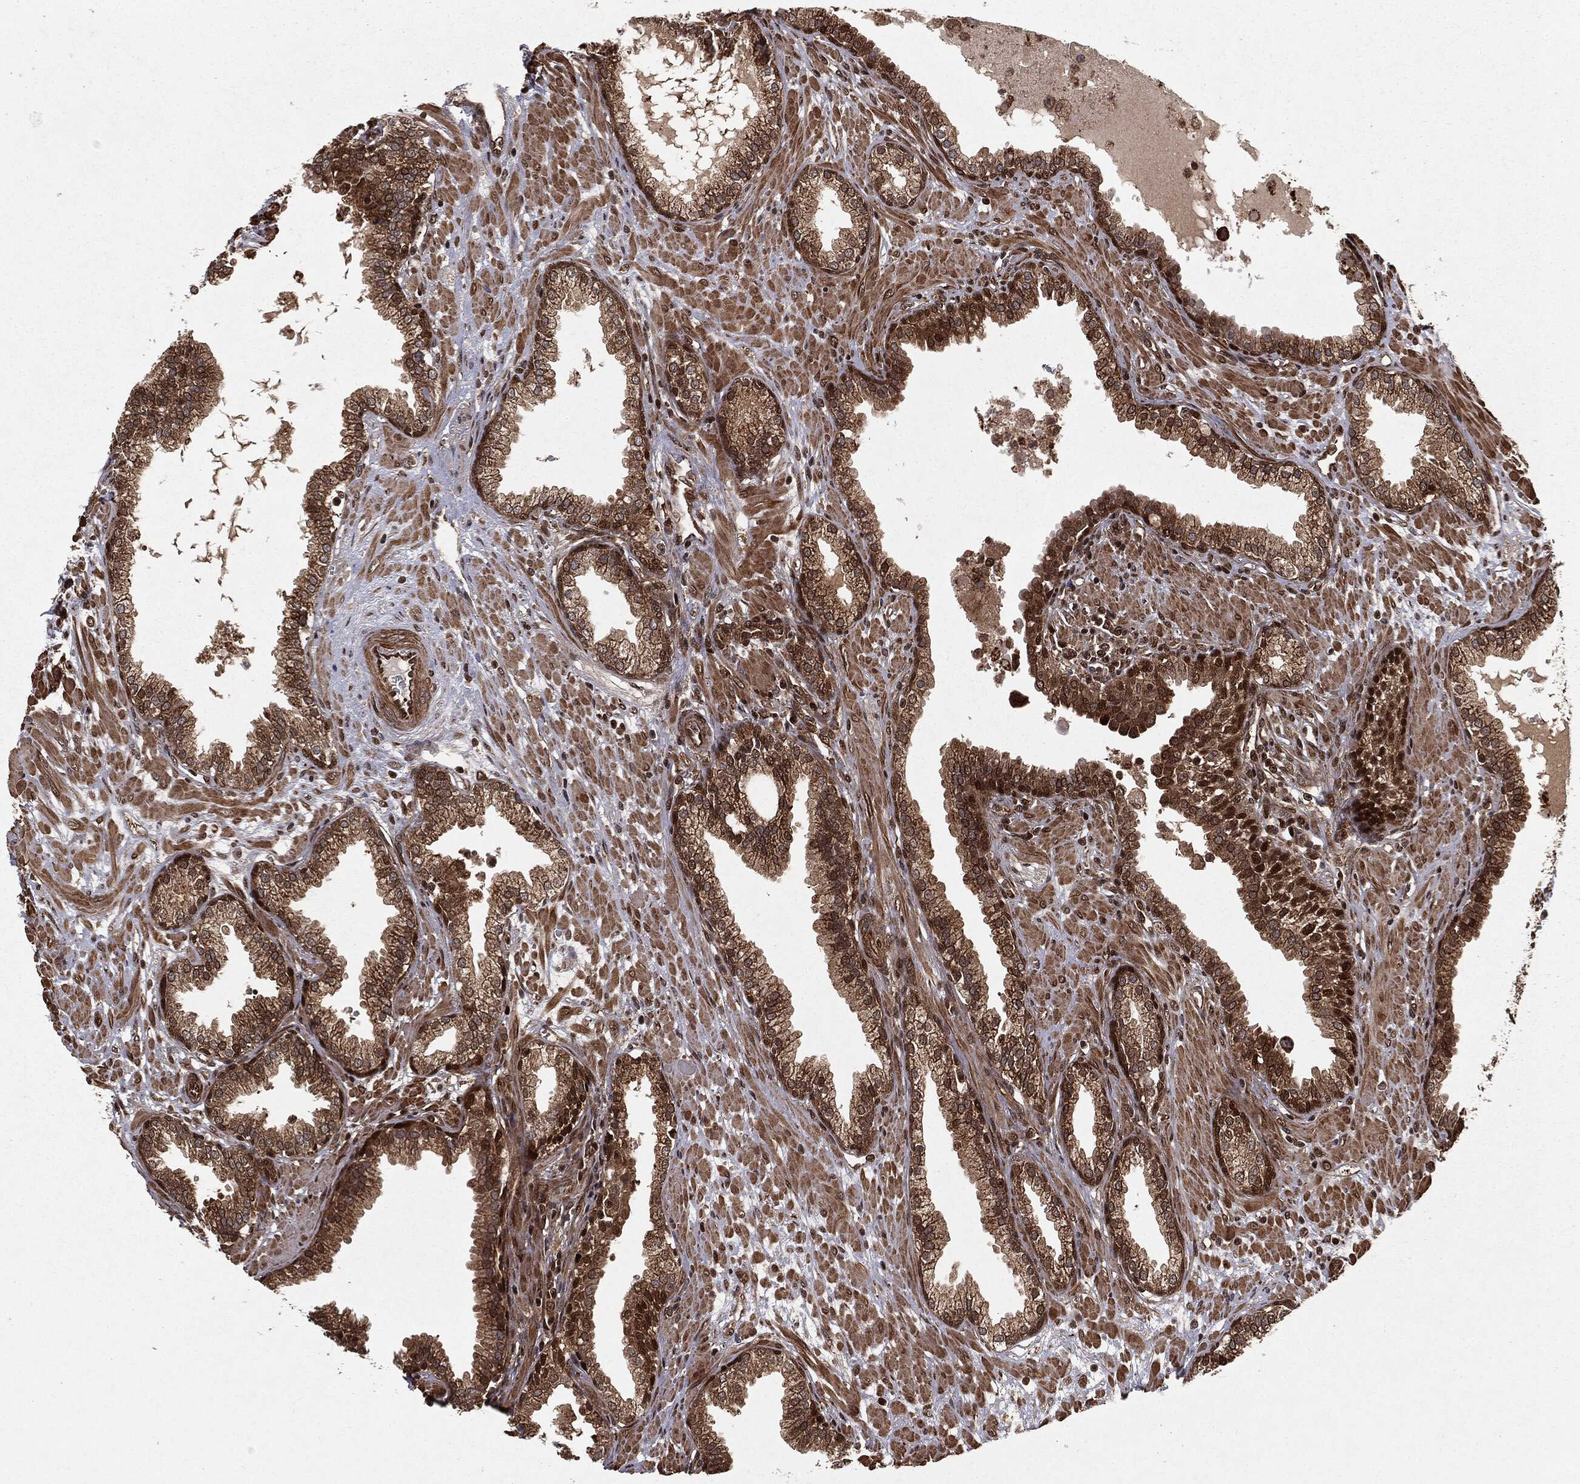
{"staining": {"intensity": "strong", "quantity": "25%-75%", "location": "cytoplasmic/membranous,nuclear"}, "tissue": "prostate", "cell_type": "Glandular cells", "image_type": "normal", "snomed": [{"axis": "morphology", "description": "Normal tissue, NOS"}, {"axis": "topography", "description": "Prostate"}], "caption": "Benign prostate was stained to show a protein in brown. There is high levels of strong cytoplasmic/membranous,nuclear positivity in about 25%-75% of glandular cells. Ihc stains the protein in brown and the nuclei are stained blue.", "gene": "RANBP9", "patient": {"sex": "male", "age": 64}}